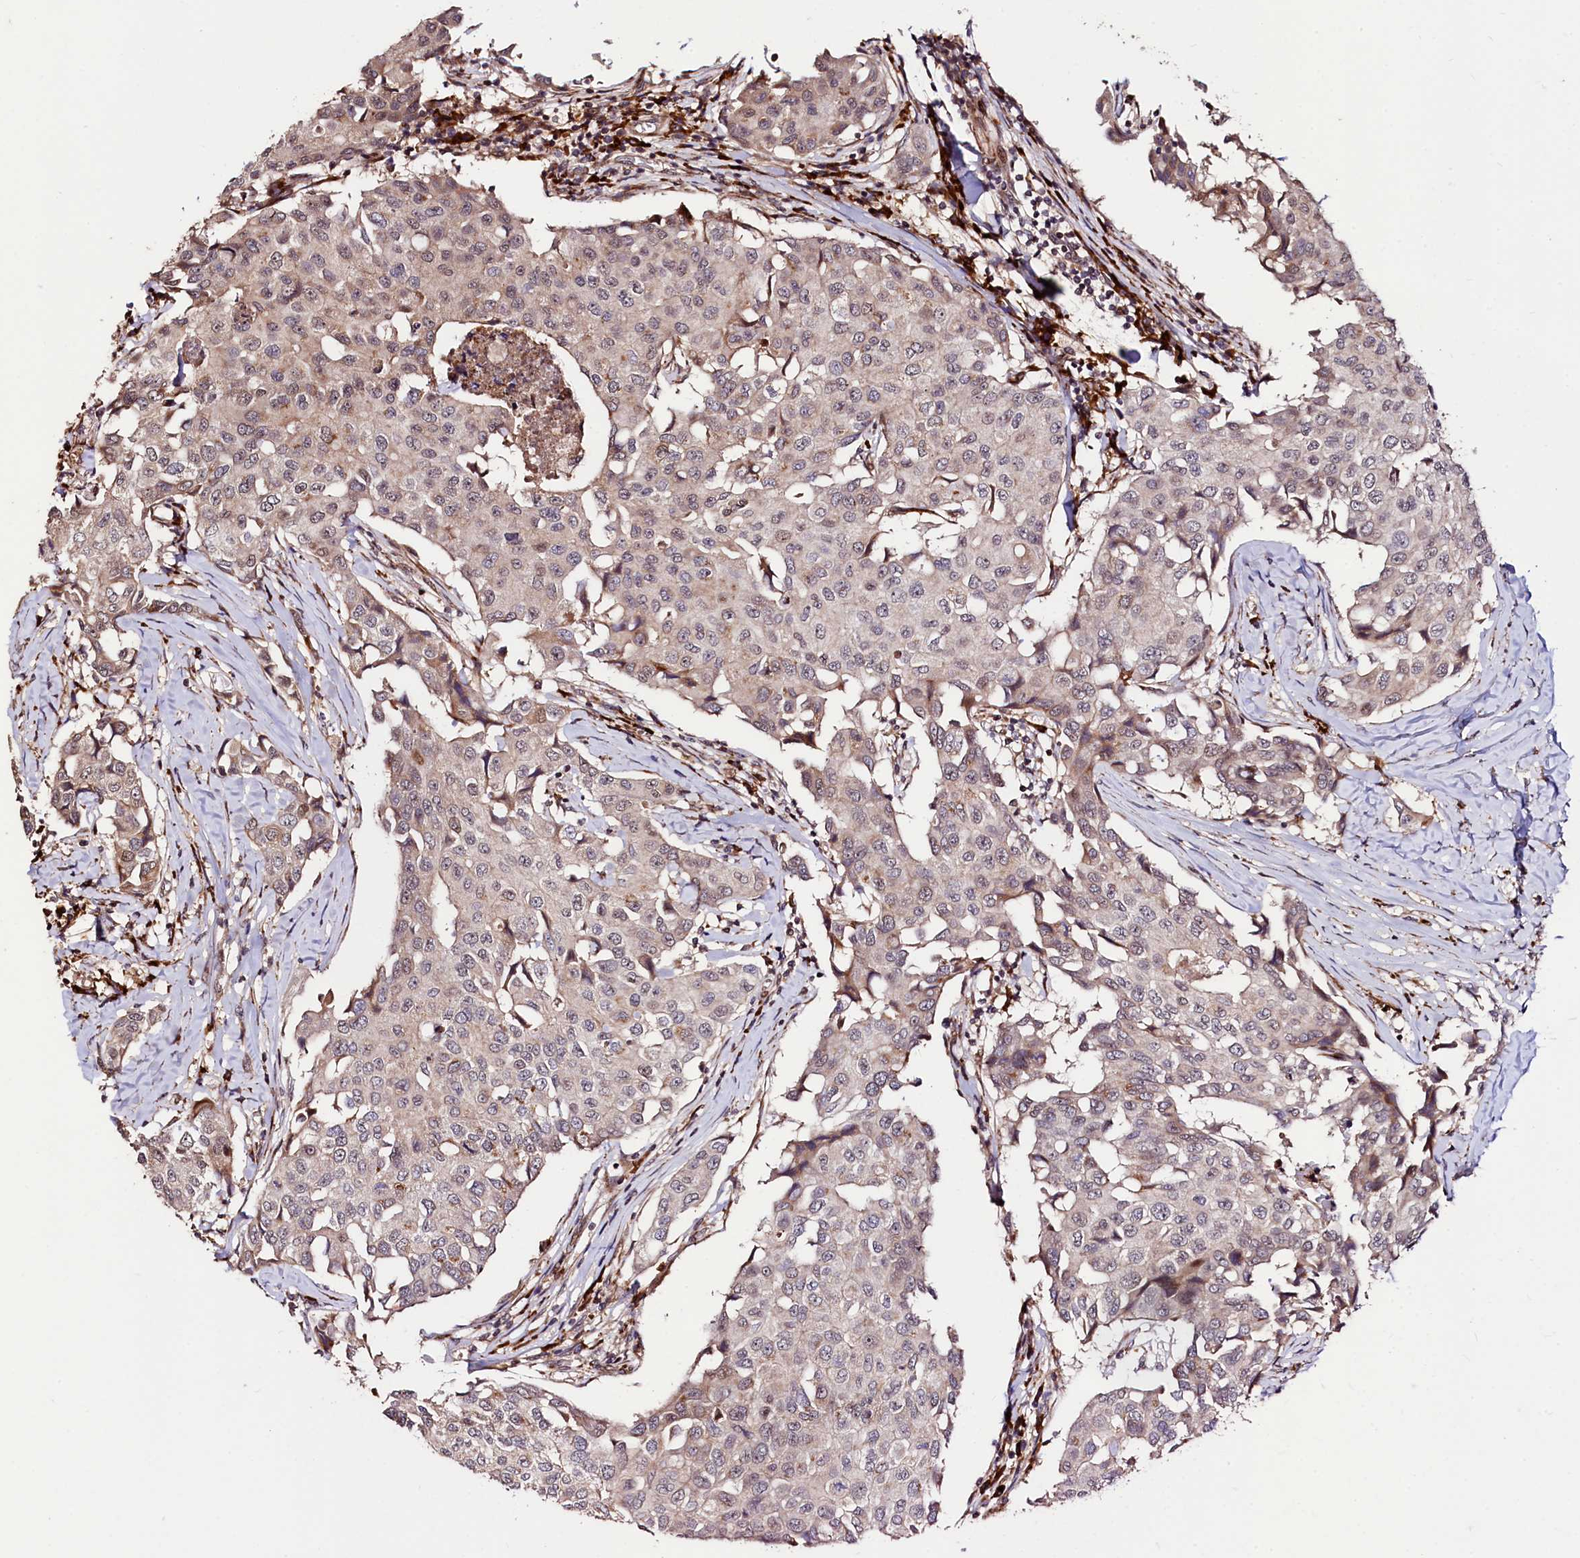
{"staining": {"intensity": "weak", "quantity": "25%-75%", "location": "cytoplasmic/membranous,nuclear"}, "tissue": "breast cancer", "cell_type": "Tumor cells", "image_type": "cancer", "snomed": [{"axis": "morphology", "description": "Duct carcinoma"}, {"axis": "topography", "description": "Breast"}], "caption": "Weak cytoplasmic/membranous and nuclear protein expression is identified in about 25%-75% of tumor cells in infiltrating ductal carcinoma (breast).", "gene": "C5orf15", "patient": {"sex": "female", "age": 80}}